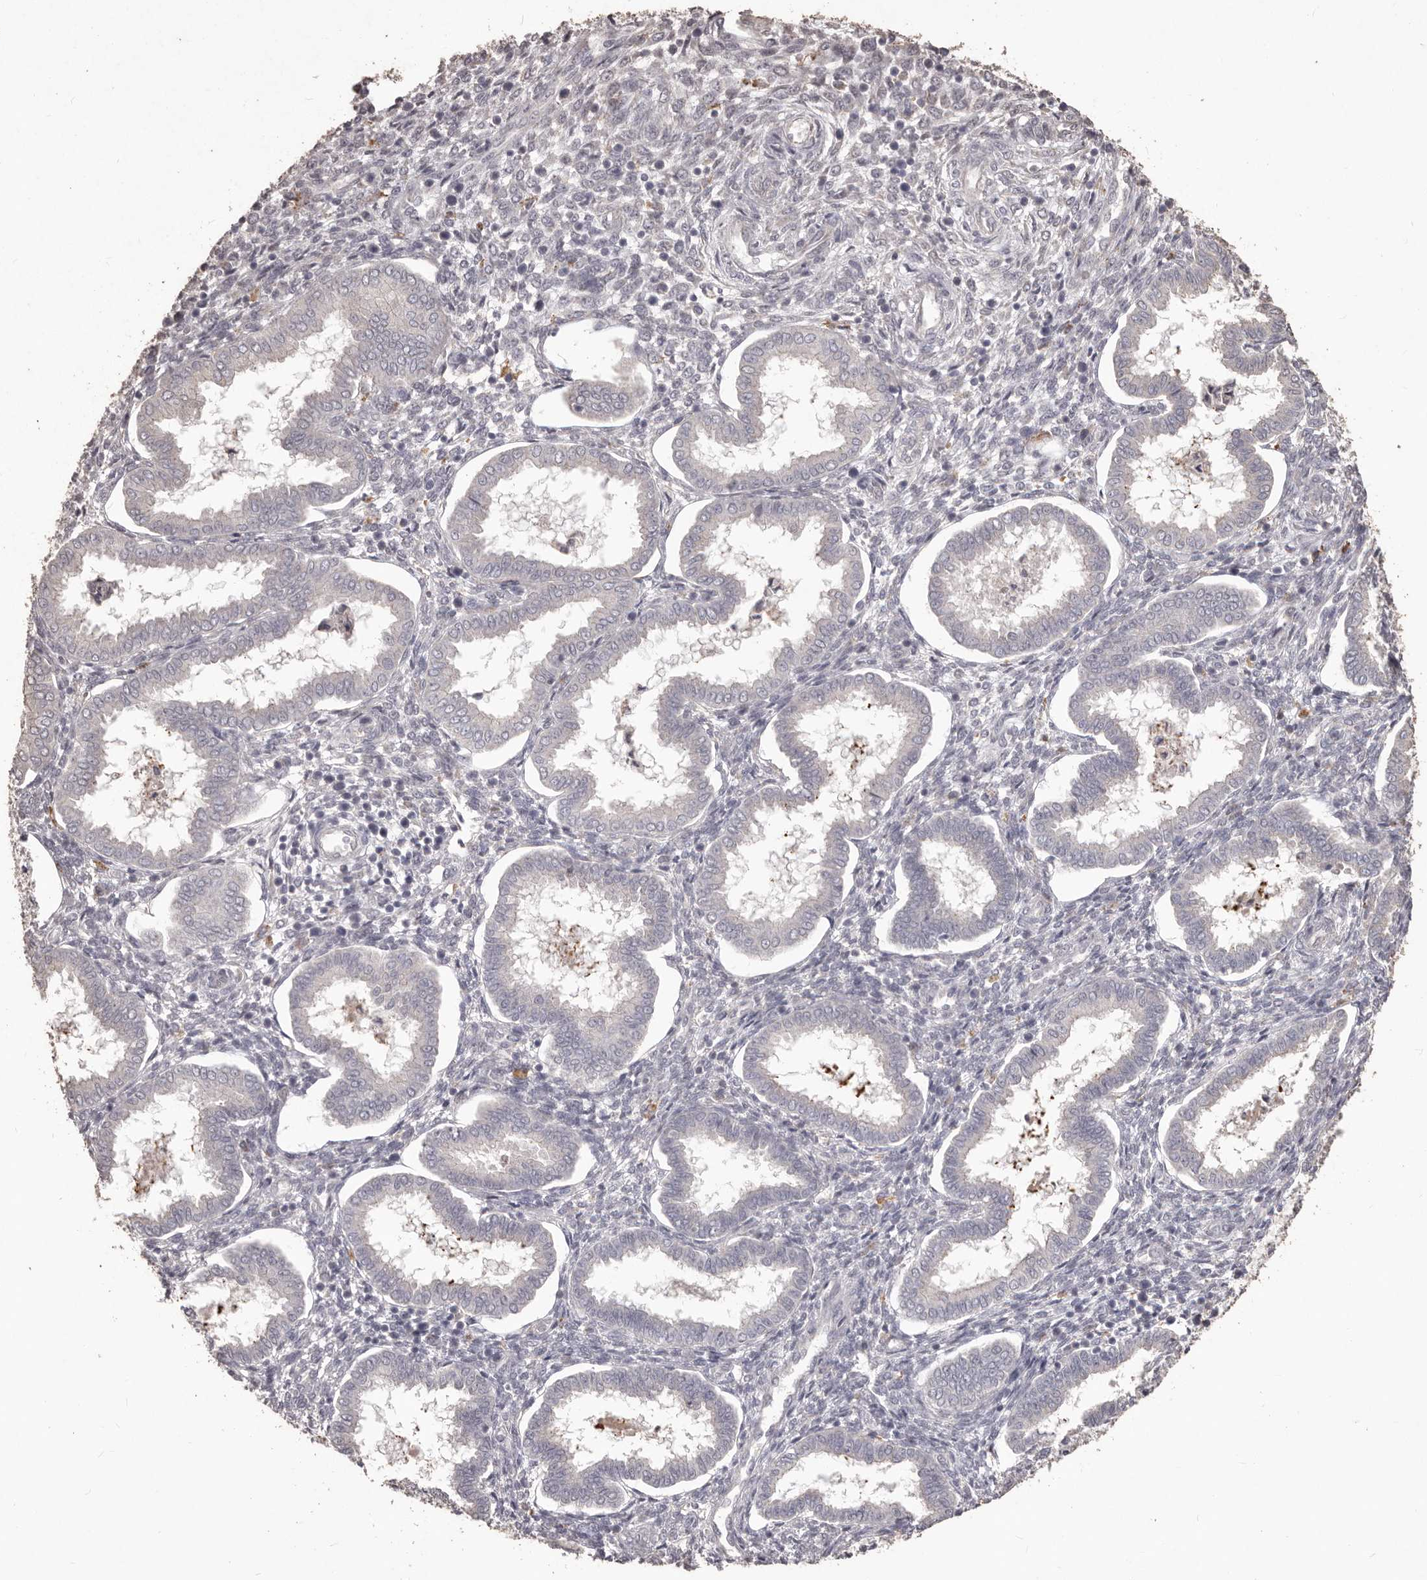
{"staining": {"intensity": "negative", "quantity": "none", "location": "none"}, "tissue": "endometrium", "cell_type": "Cells in endometrial stroma", "image_type": "normal", "snomed": [{"axis": "morphology", "description": "Normal tissue, NOS"}, {"axis": "topography", "description": "Endometrium"}], "caption": "DAB immunohistochemical staining of benign endometrium reveals no significant expression in cells in endometrial stroma.", "gene": "PRSS27", "patient": {"sex": "female", "age": 24}}